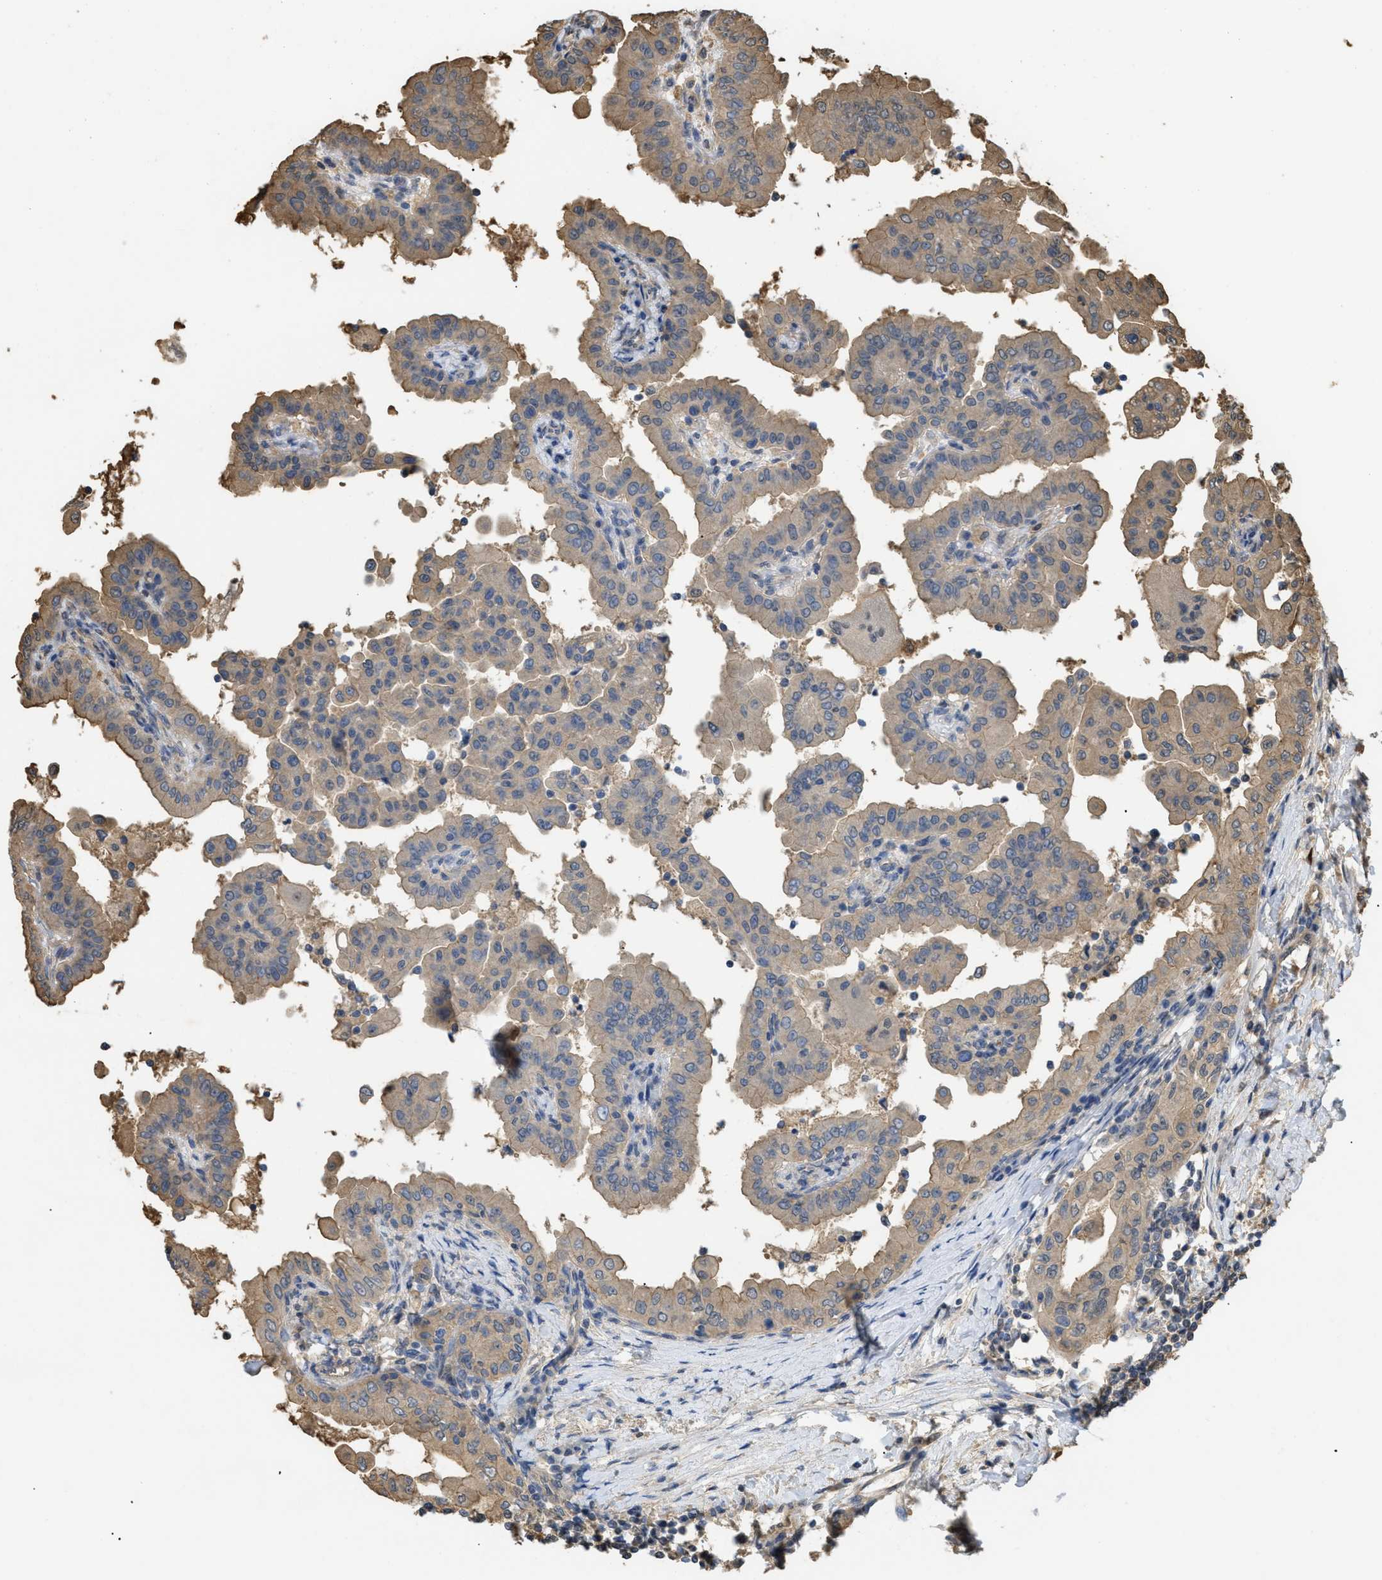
{"staining": {"intensity": "weak", "quantity": ">75%", "location": "cytoplasmic/membranous"}, "tissue": "thyroid cancer", "cell_type": "Tumor cells", "image_type": "cancer", "snomed": [{"axis": "morphology", "description": "Papillary adenocarcinoma, NOS"}, {"axis": "topography", "description": "Thyroid gland"}], "caption": "This photomicrograph shows immunohistochemistry staining of papillary adenocarcinoma (thyroid), with low weak cytoplasmic/membranous staining in approximately >75% of tumor cells.", "gene": "CALM1", "patient": {"sex": "male", "age": 33}}